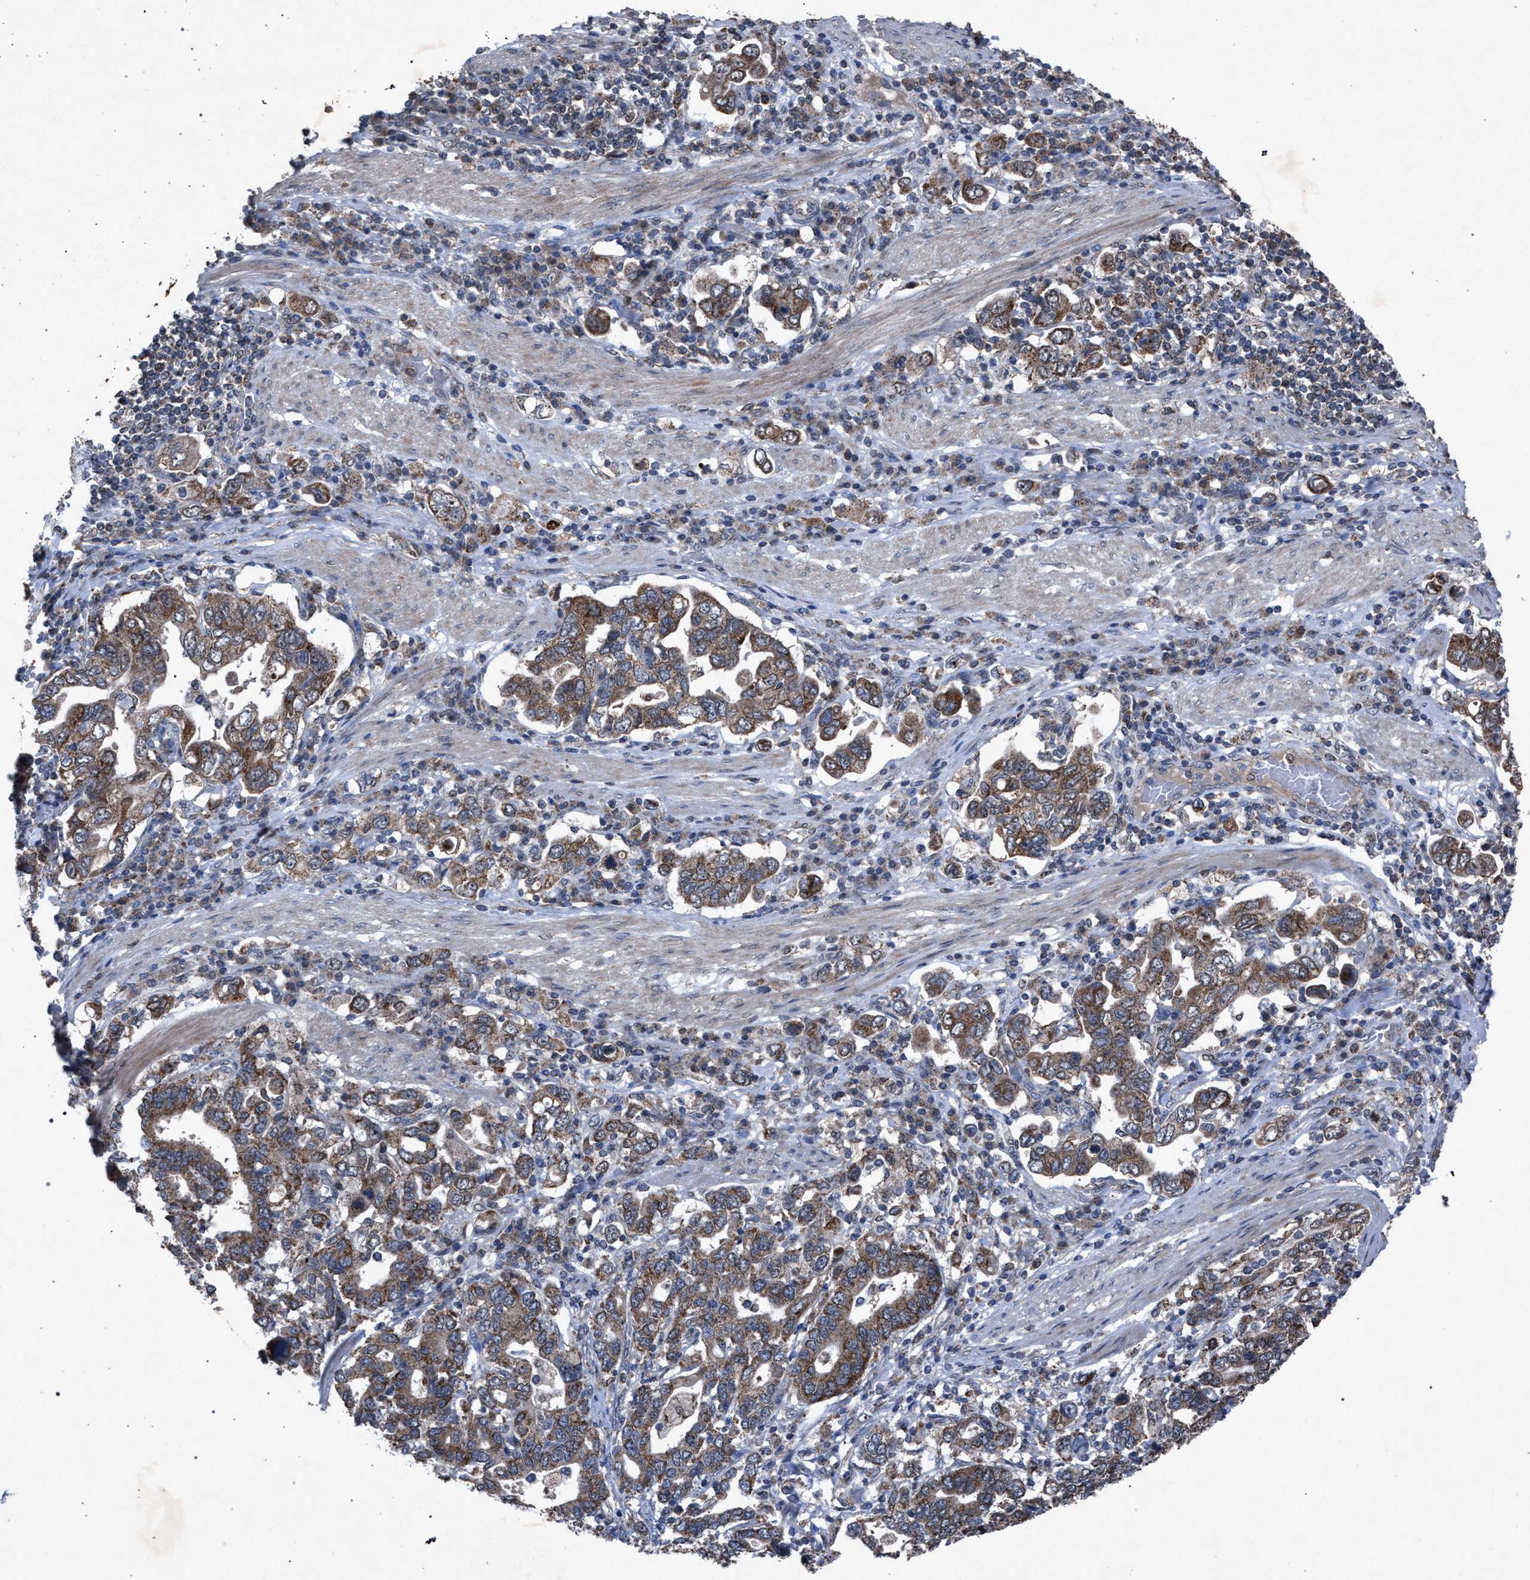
{"staining": {"intensity": "moderate", "quantity": ">75%", "location": "cytoplasmic/membranous"}, "tissue": "stomach cancer", "cell_type": "Tumor cells", "image_type": "cancer", "snomed": [{"axis": "morphology", "description": "Adenocarcinoma, NOS"}, {"axis": "topography", "description": "Stomach, upper"}], "caption": "This is a histology image of immunohistochemistry (IHC) staining of stomach cancer, which shows moderate staining in the cytoplasmic/membranous of tumor cells.", "gene": "HSD17B4", "patient": {"sex": "male", "age": 62}}